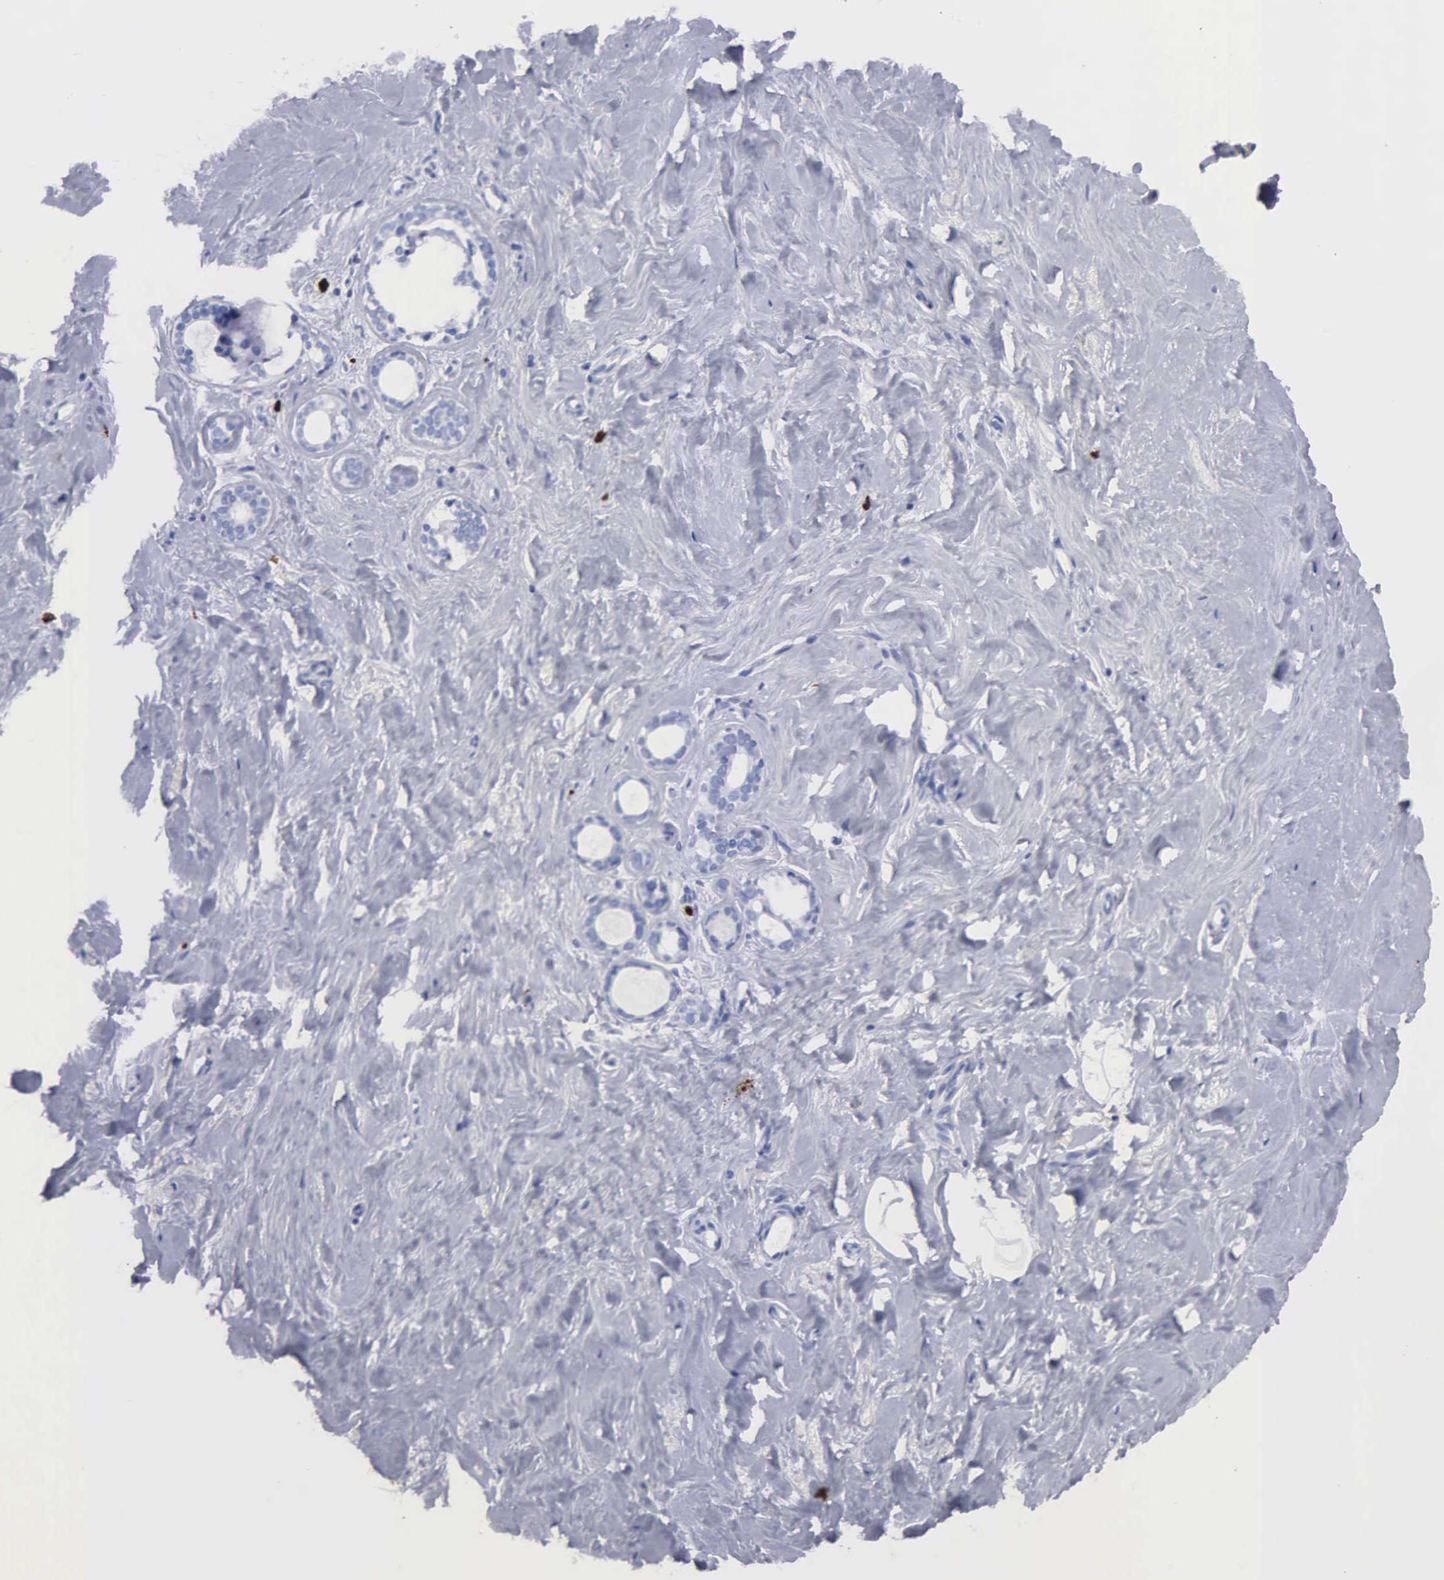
{"staining": {"intensity": "negative", "quantity": "none", "location": "none"}, "tissue": "breast", "cell_type": "Adipocytes", "image_type": "normal", "snomed": [{"axis": "morphology", "description": "Normal tissue, NOS"}, {"axis": "topography", "description": "Breast"}], "caption": "DAB (3,3'-diaminobenzidine) immunohistochemical staining of benign human breast reveals no significant expression in adipocytes.", "gene": "CTSG", "patient": {"sex": "female", "age": 54}}